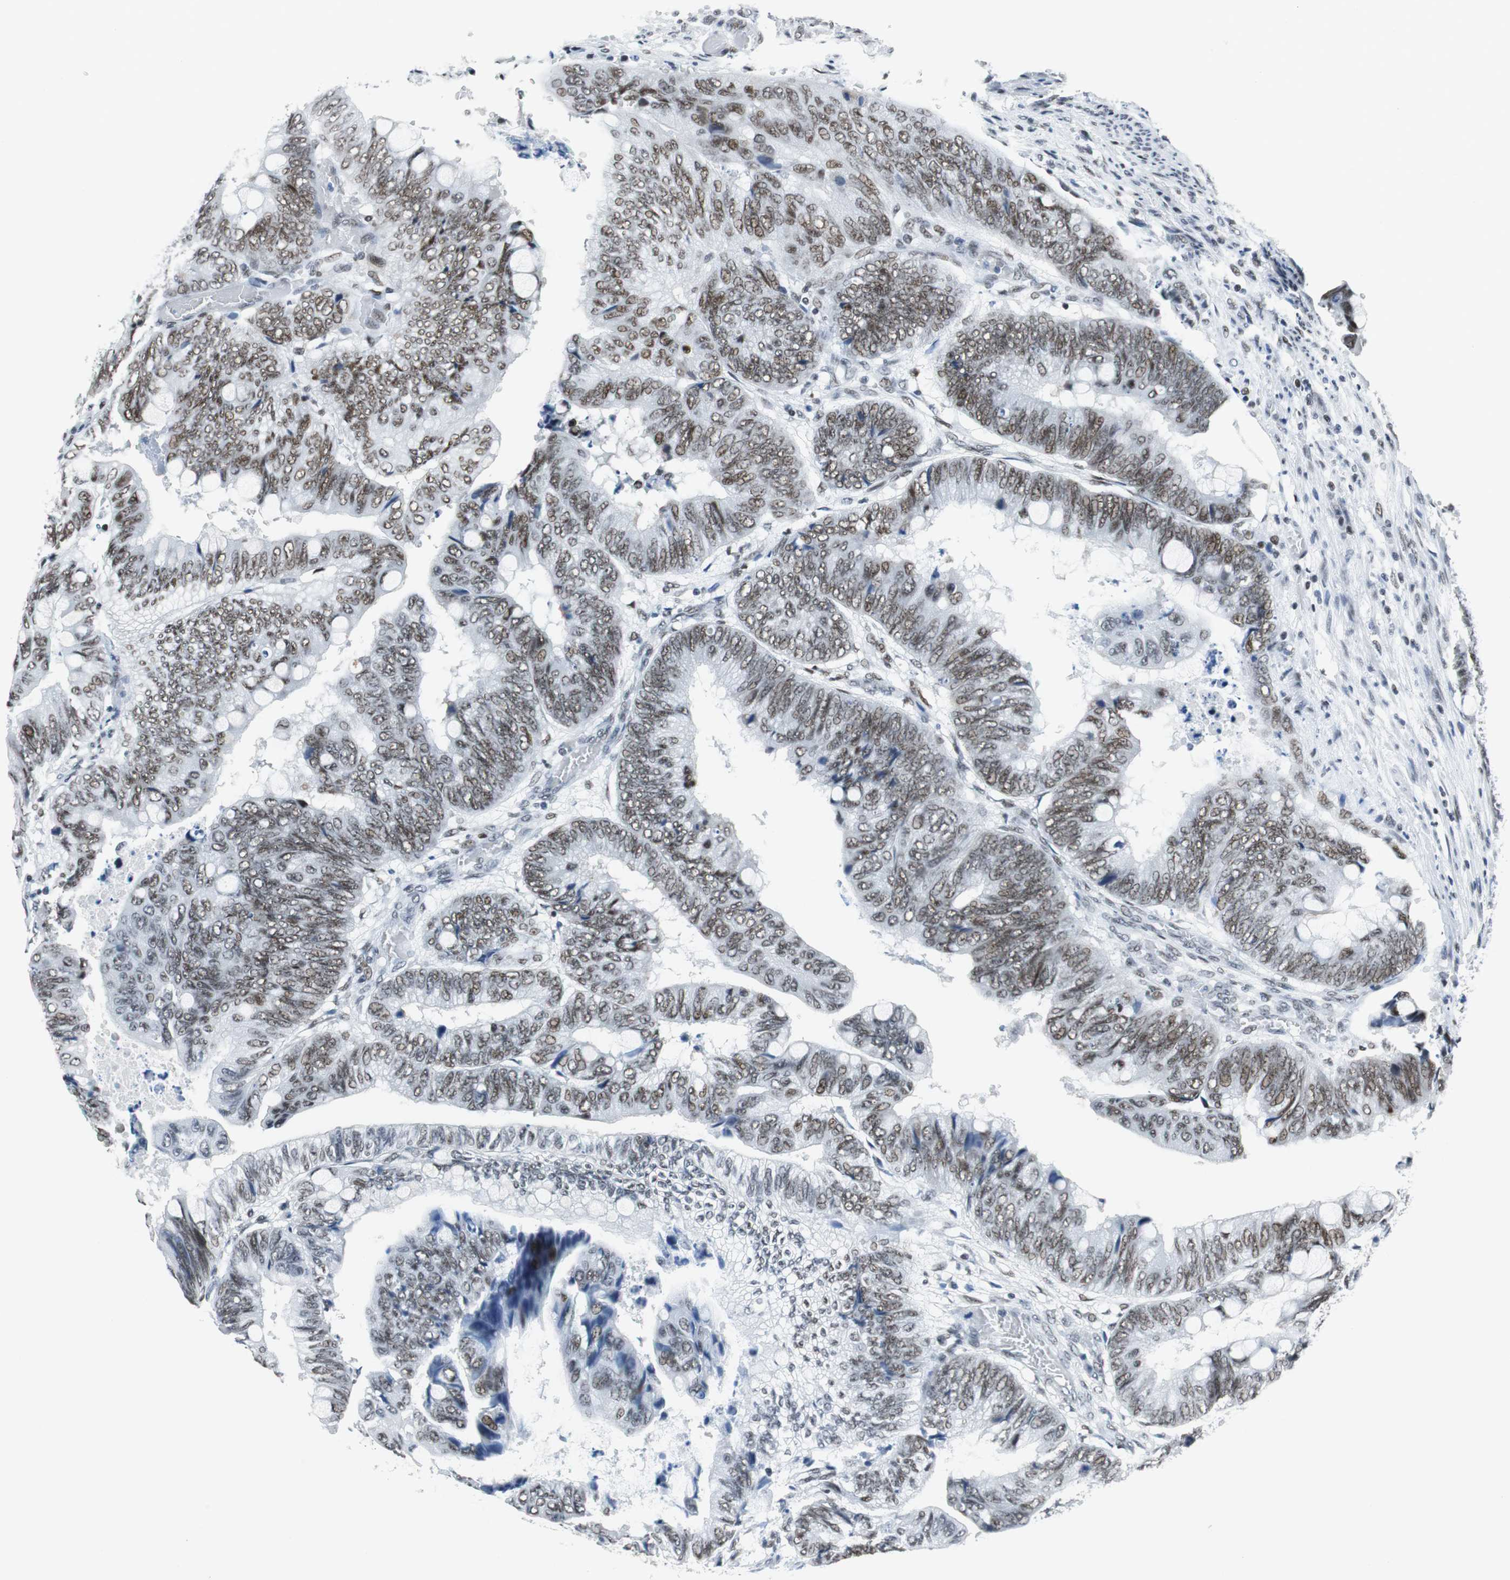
{"staining": {"intensity": "moderate", "quantity": ">75%", "location": "nuclear"}, "tissue": "colorectal cancer", "cell_type": "Tumor cells", "image_type": "cancer", "snomed": [{"axis": "morphology", "description": "Normal tissue, NOS"}, {"axis": "morphology", "description": "Adenocarcinoma, NOS"}, {"axis": "topography", "description": "Rectum"}, {"axis": "topography", "description": "Peripheral nerve tissue"}], "caption": "Moderate nuclear protein expression is identified in approximately >75% of tumor cells in colorectal adenocarcinoma.", "gene": "HDAC3", "patient": {"sex": "male", "age": 92}}